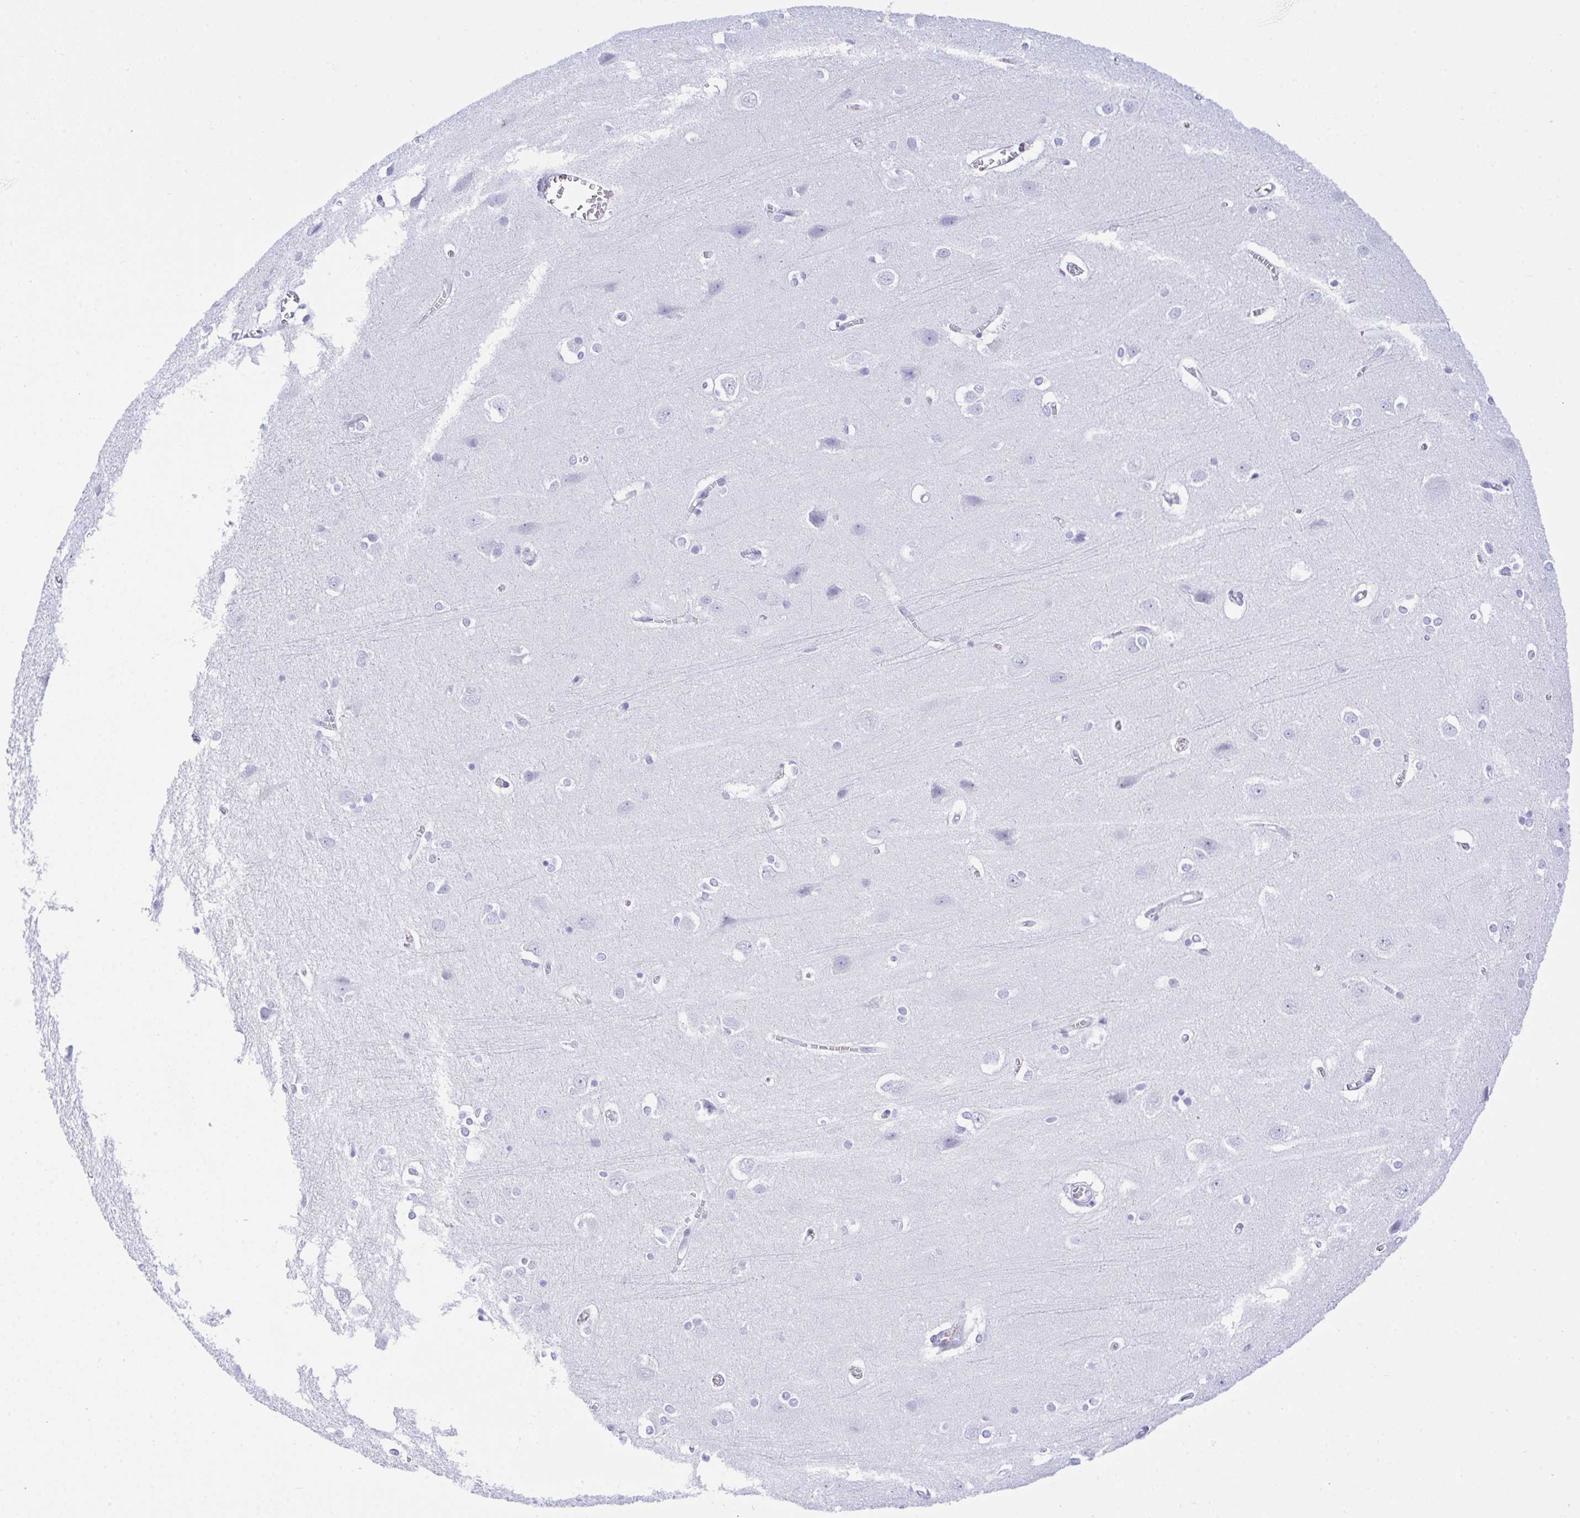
{"staining": {"intensity": "negative", "quantity": "none", "location": "none"}, "tissue": "cerebral cortex", "cell_type": "Endothelial cells", "image_type": "normal", "snomed": [{"axis": "morphology", "description": "Normal tissue, NOS"}, {"axis": "topography", "description": "Cerebral cortex"}], "caption": "DAB immunohistochemical staining of normal cerebral cortex reveals no significant staining in endothelial cells.", "gene": "SELENOV", "patient": {"sex": "male", "age": 37}}